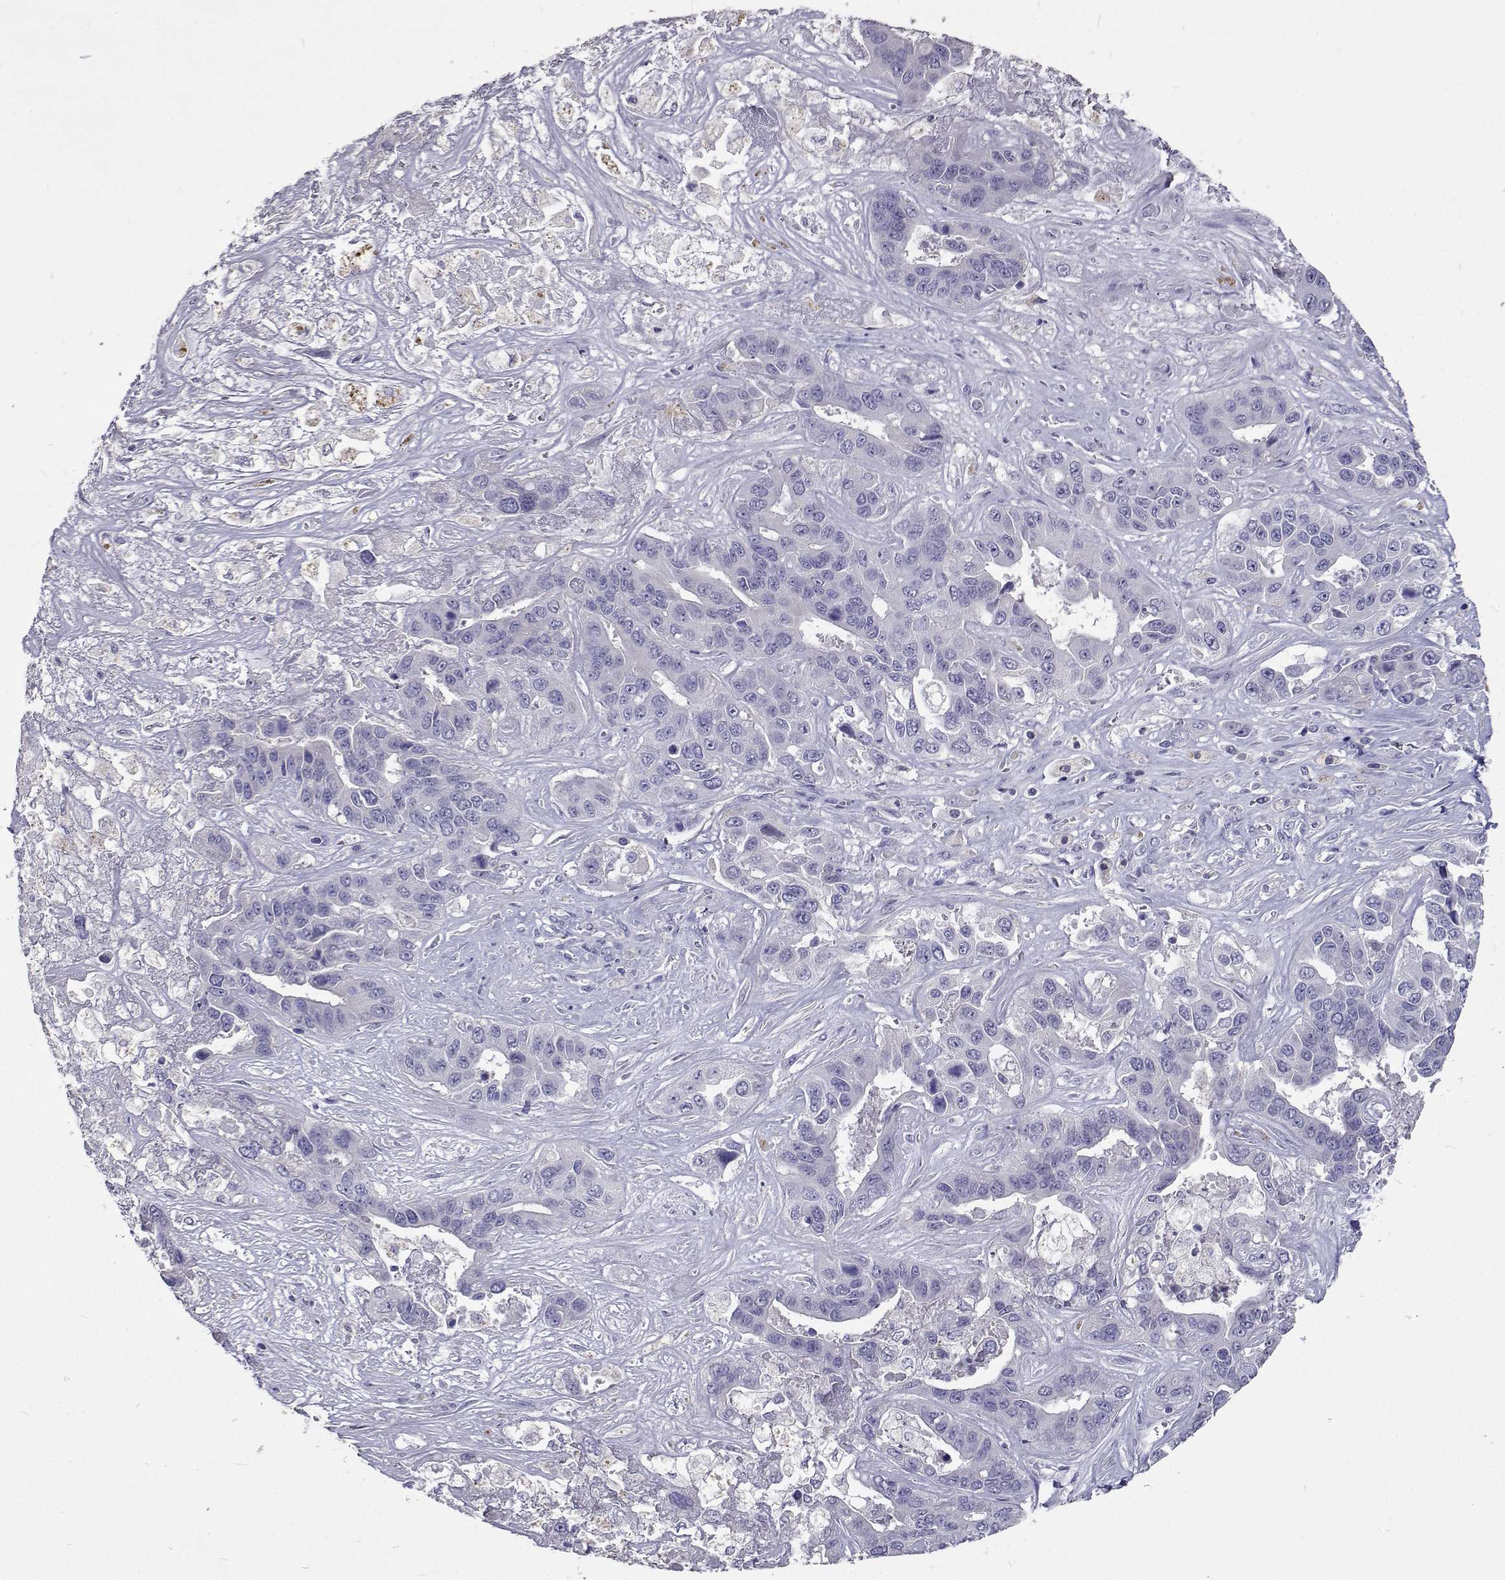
{"staining": {"intensity": "negative", "quantity": "none", "location": "none"}, "tissue": "liver cancer", "cell_type": "Tumor cells", "image_type": "cancer", "snomed": [{"axis": "morphology", "description": "Cholangiocarcinoma"}, {"axis": "topography", "description": "Liver"}], "caption": "Immunohistochemistry (IHC) image of neoplastic tissue: liver cholangiocarcinoma stained with DAB shows no significant protein positivity in tumor cells.", "gene": "CFAP44", "patient": {"sex": "female", "age": 52}}